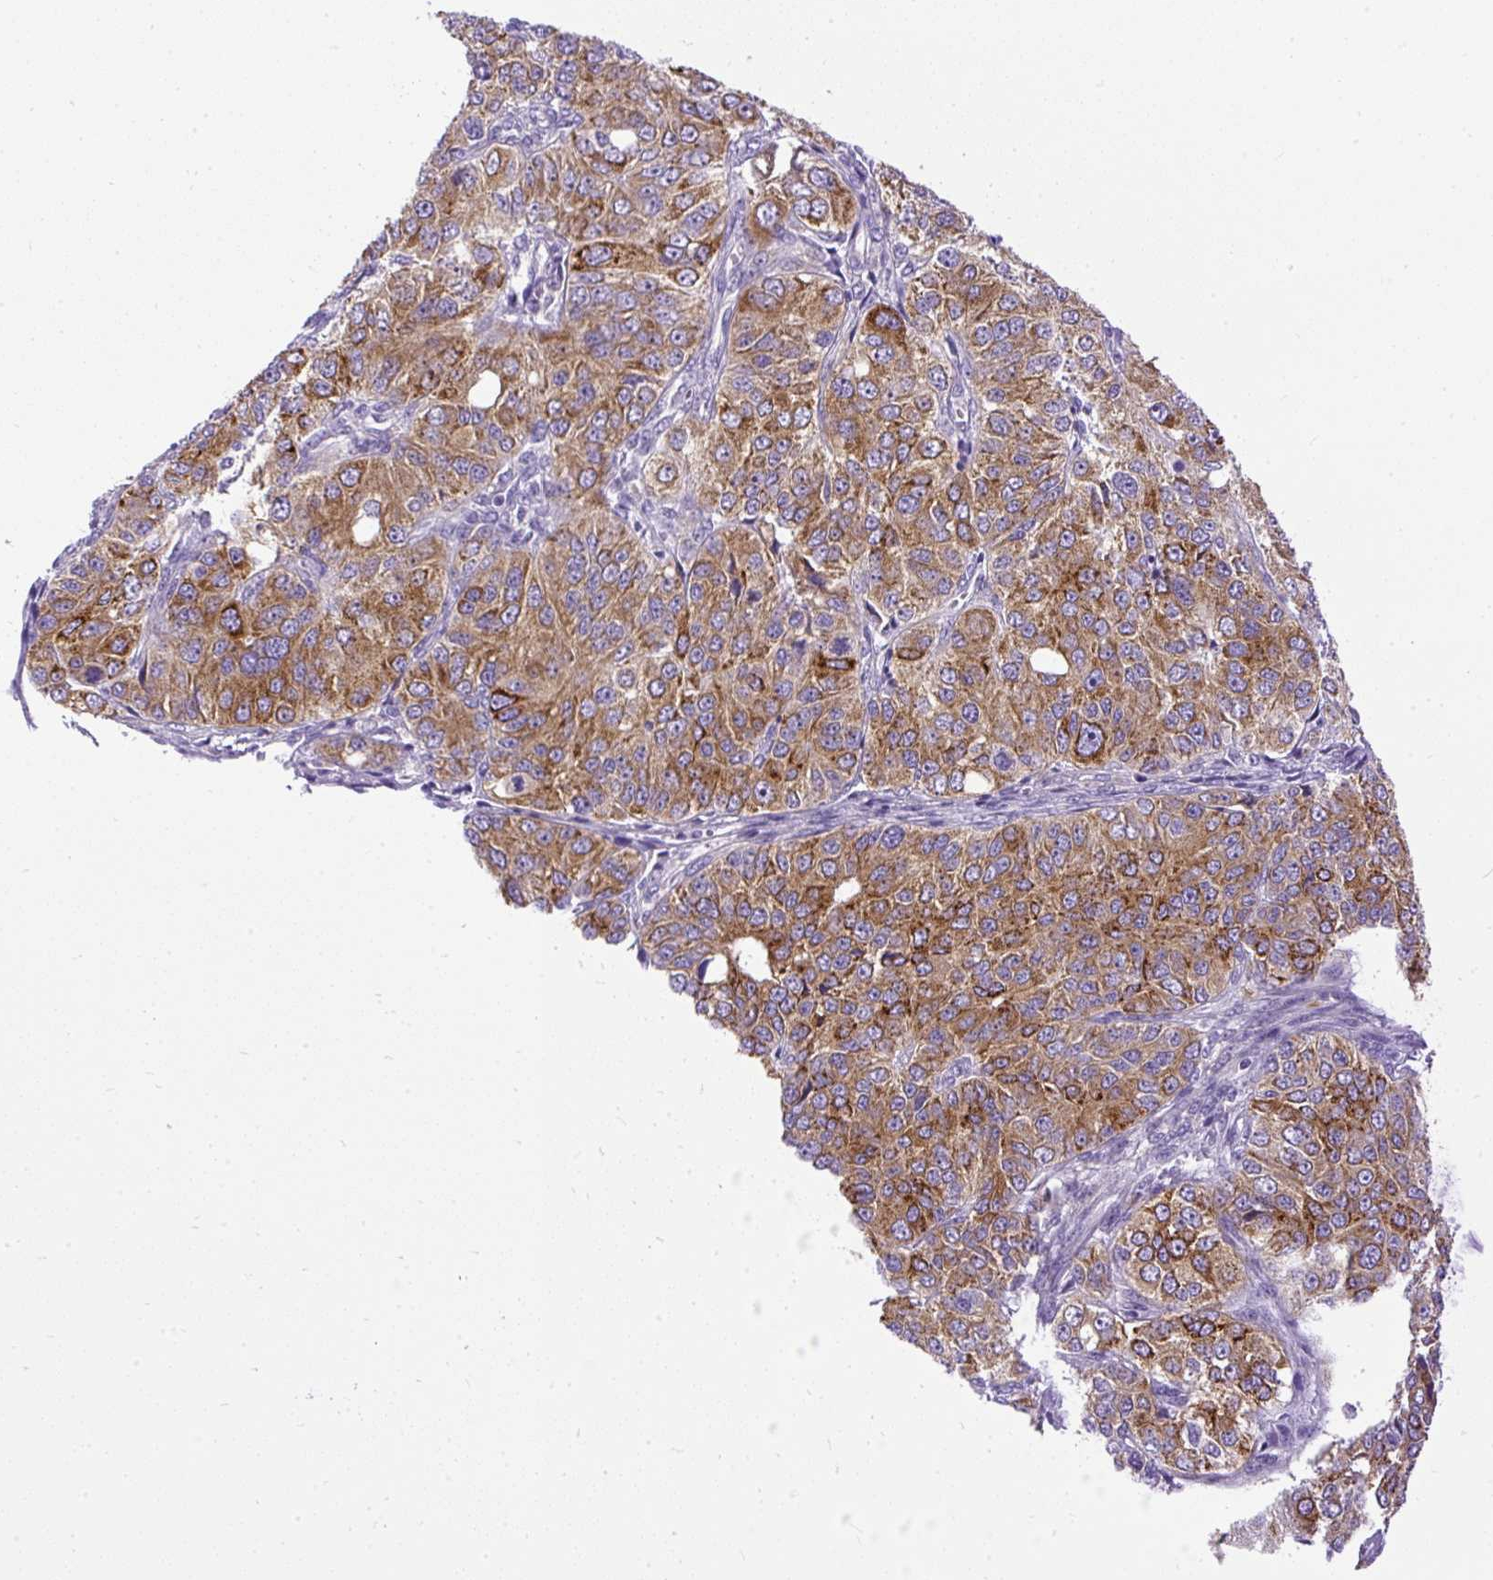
{"staining": {"intensity": "moderate", "quantity": ">75%", "location": "cytoplasmic/membranous"}, "tissue": "ovarian cancer", "cell_type": "Tumor cells", "image_type": "cancer", "snomed": [{"axis": "morphology", "description": "Carcinoma, endometroid"}, {"axis": "topography", "description": "Ovary"}], "caption": "High-magnification brightfield microscopy of ovarian endometroid carcinoma stained with DAB (3,3'-diaminobenzidine) (brown) and counterstained with hematoxylin (blue). tumor cells exhibit moderate cytoplasmic/membranous staining is present in about>75% of cells. (DAB (3,3'-diaminobenzidine) IHC with brightfield microscopy, high magnification).", "gene": "SYBU", "patient": {"sex": "female", "age": 51}}